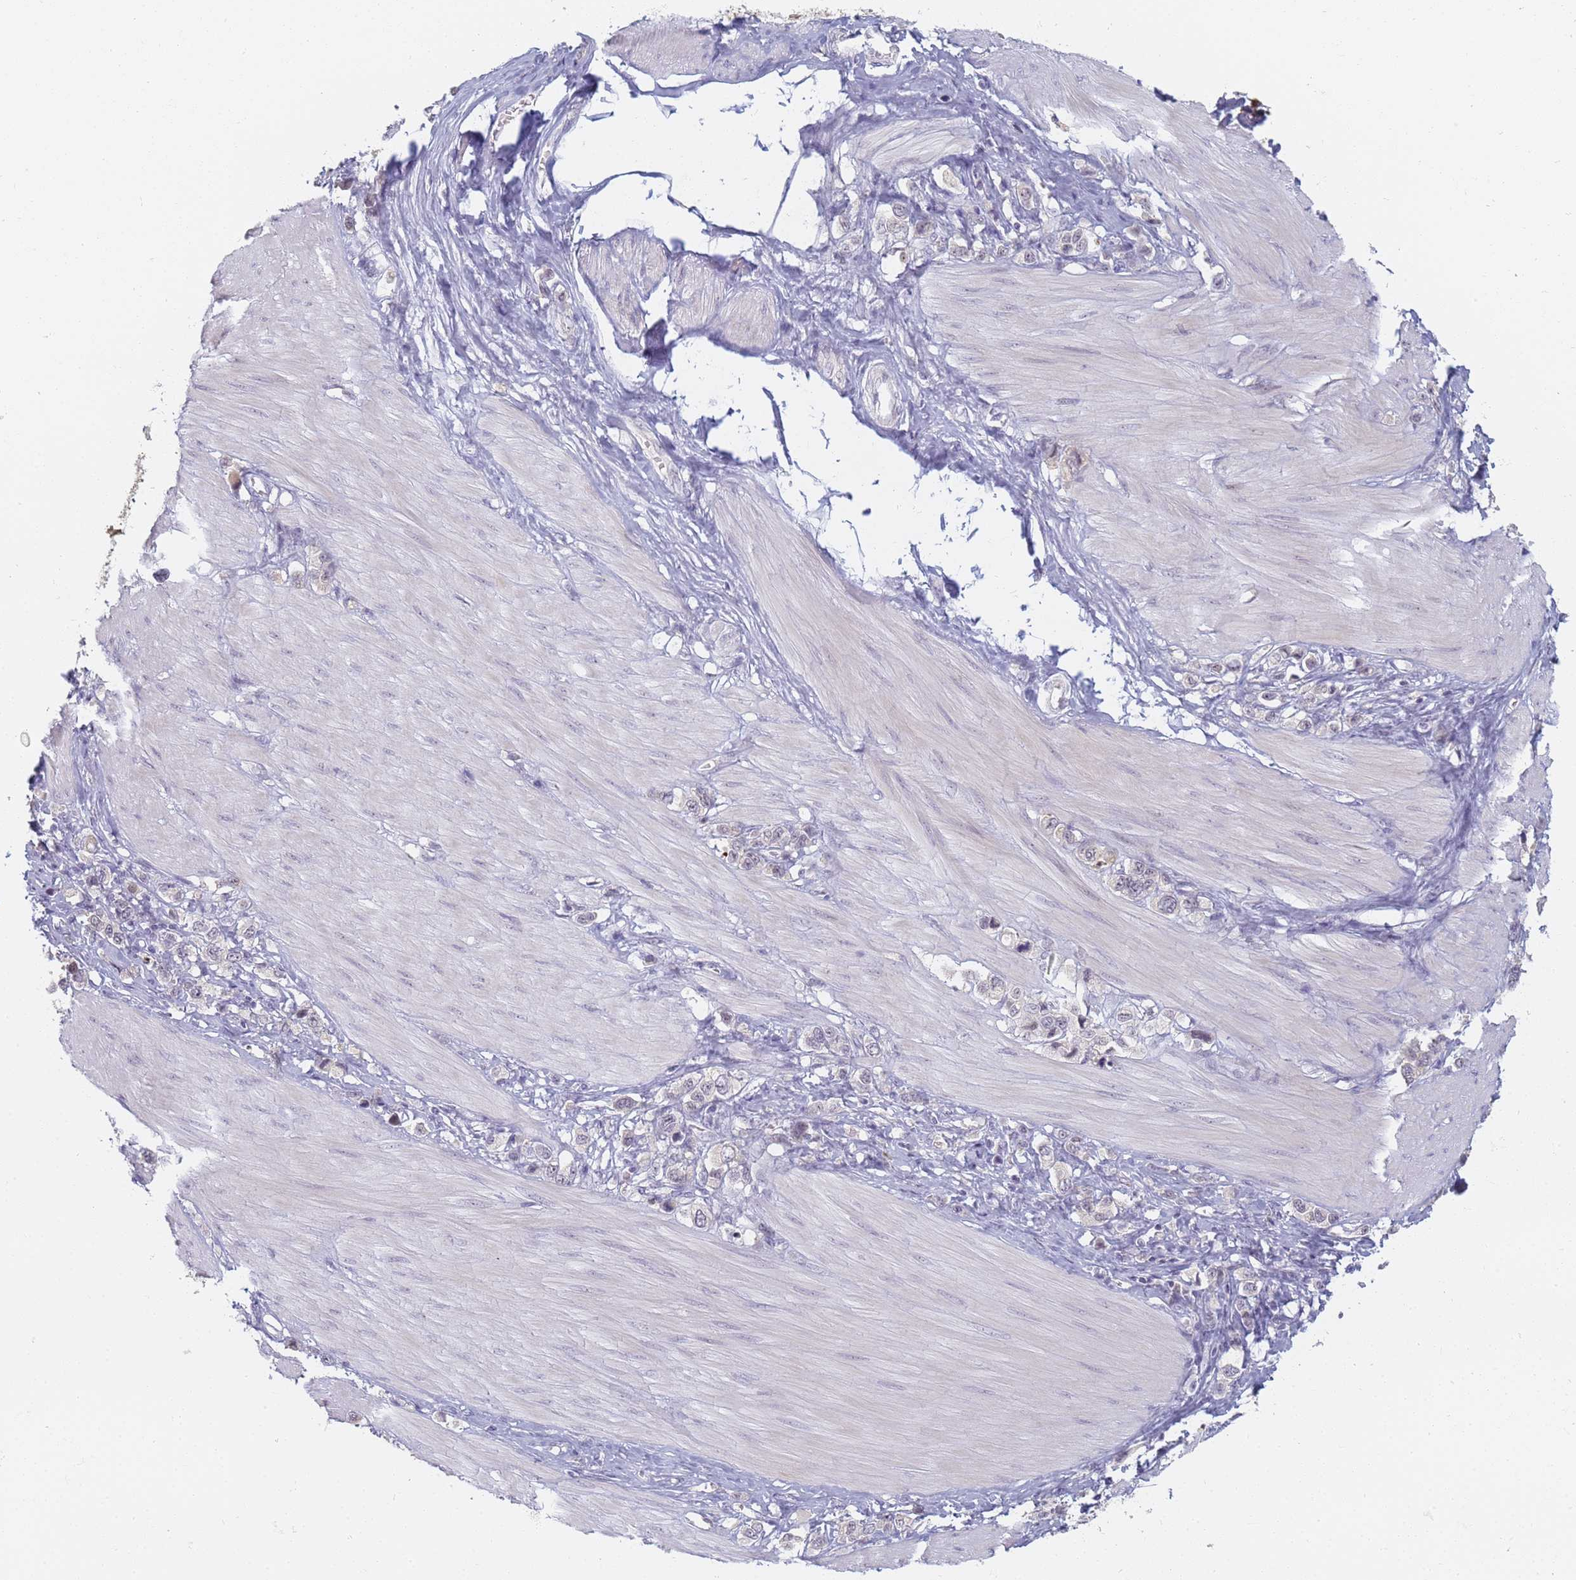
{"staining": {"intensity": "negative", "quantity": "none", "location": "none"}, "tissue": "stomach cancer", "cell_type": "Tumor cells", "image_type": "cancer", "snomed": [{"axis": "morphology", "description": "Adenocarcinoma, NOS"}, {"axis": "topography", "description": "Stomach"}], "caption": "High magnification brightfield microscopy of stomach cancer (adenocarcinoma) stained with DAB (3,3'-diaminobenzidine) (brown) and counterstained with hematoxylin (blue): tumor cells show no significant expression.", "gene": "SLC38A9", "patient": {"sex": "female", "age": 65}}